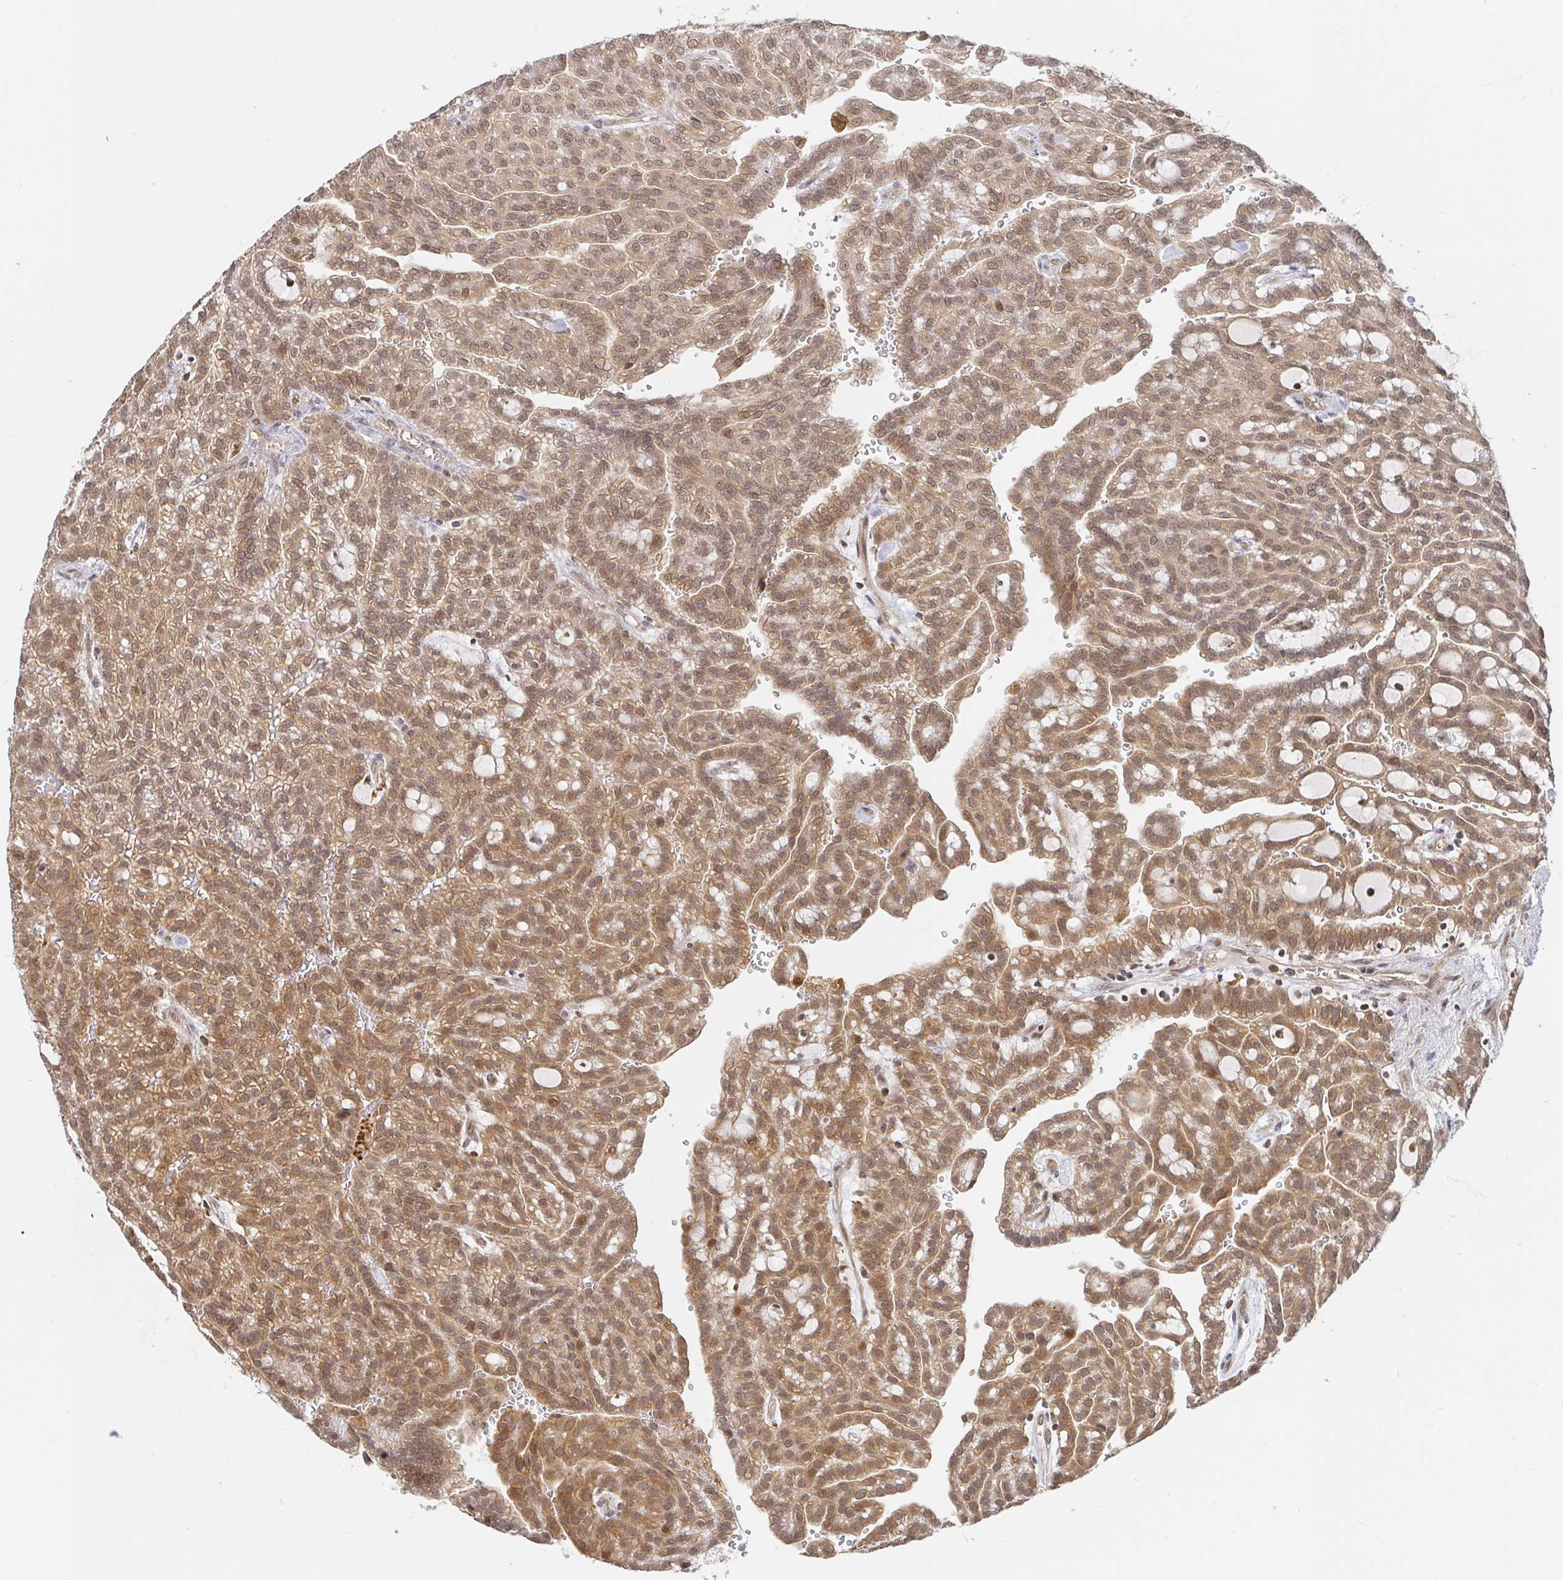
{"staining": {"intensity": "moderate", "quantity": ">75%", "location": "cytoplasmic/membranous"}, "tissue": "renal cancer", "cell_type": "Tumor cells", "image_type": "cancer", "snomed": [{"axis": "morphology", "description": "Adenocarcinoma, NOS"}, {"axis": "topography", "description": "Kidney"}], "caption": "Adenocarcinoma (renal) stained with a brown dye shows moderate cytoplasmic/membranous positive positivity in approximately >75% of tumor cells.", "gene": "ALG1", "patient": {"sex": "male", "age": 63}}